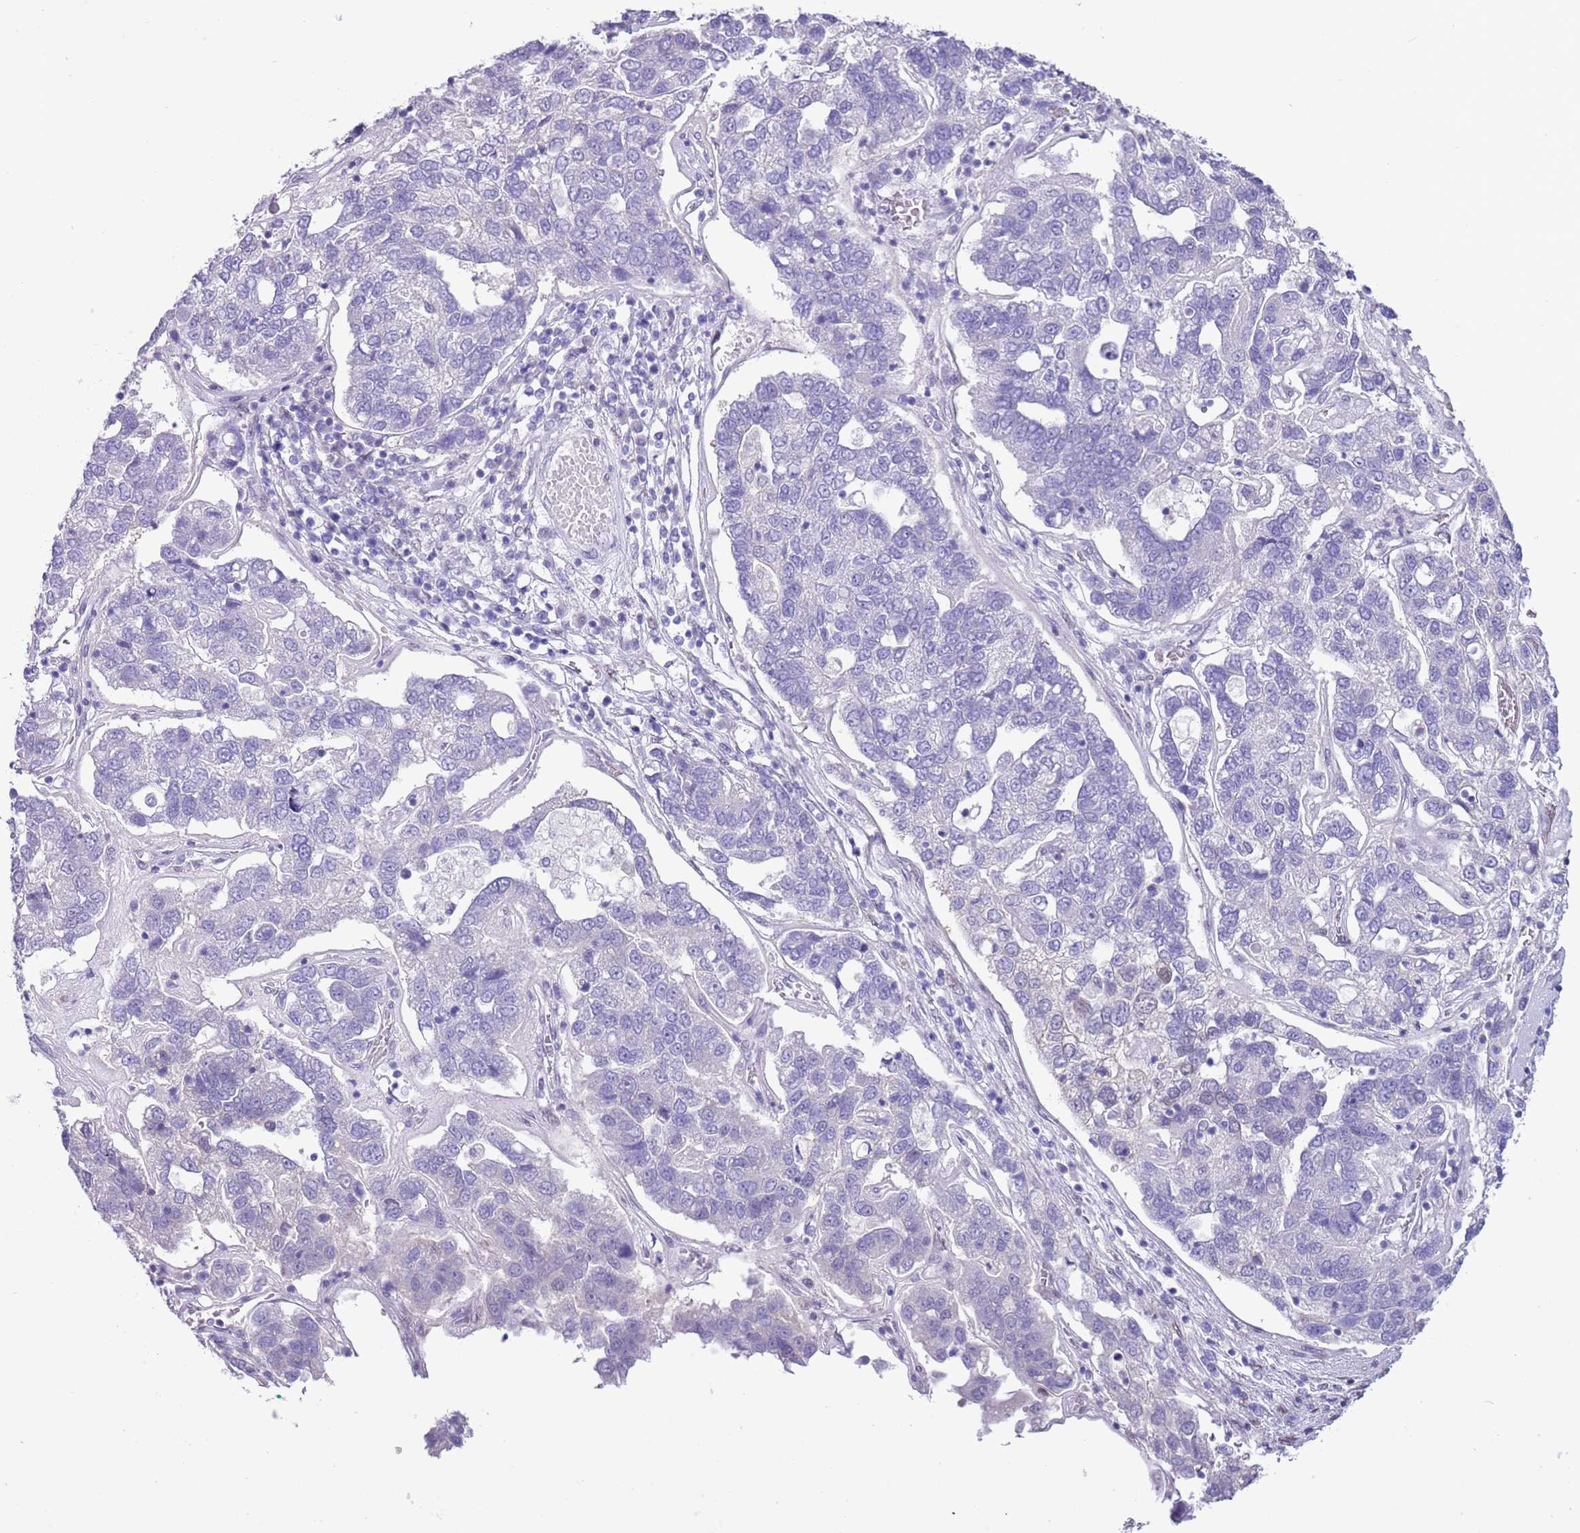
{"staining": {"intensity": "negative", "quantity": "none", "location": "none"}, "tissue": "pancreatic cancer", "cell_type": "Tumor cells", "image_type": "cancer", "snomed": [{"axis": "morphology", "description": "Adenocarcinoma, NOS"}, {"axis": "topography", "description": "Pancreas"}], "caption": "Histopathology image shows no protein expression in tumor cells of adenocarcinoma (pancreatic) tissue.", "gene": "PPP1R17", "patient": {"sex": "female", "age": 61}}